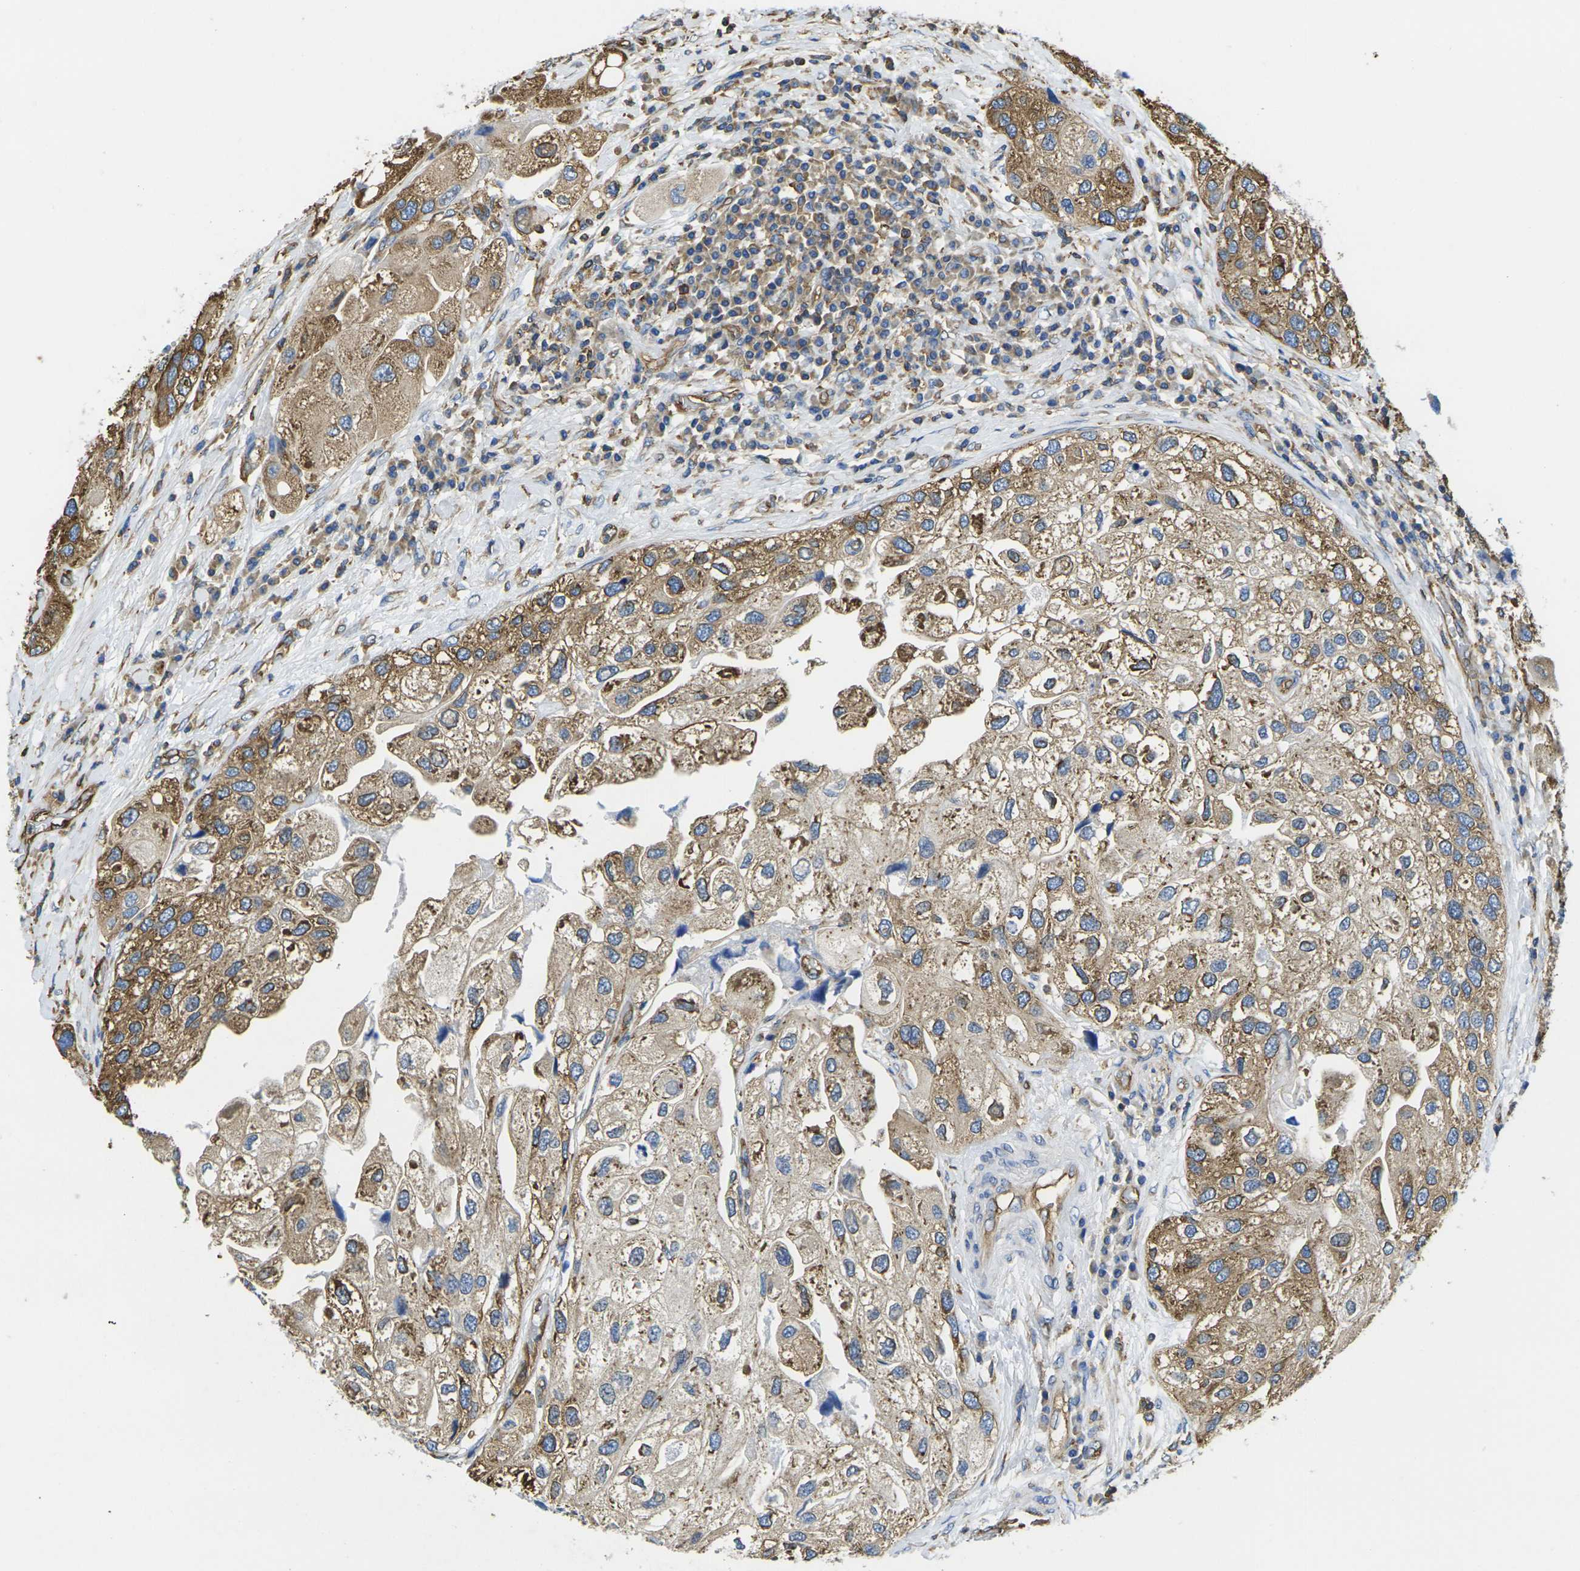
{"staining": {"intensity": "moderate", "quantity": ">75%", "location": "cytoplasmic/membranous"}, "tissue": "urothelial cancer", "cell_type": "Tumor cells", "image_type": "cancer", "snomed": [{"axis": "morphology", "description": "Urothelial carcinoma, High grade"}, {"axis": "topography", "description": "Urinary bladder"}], "caption": "DAB (3,3'-diaminobenzidine) immunohistochemical staining of urothelial carcinoma (high-grade) exhibits moderate cytoplasmic/membranous protein staining in approximately >75% of tumor cells. Ihc stains the protein in brown and the nuclei are stained blue.", "gene": "FAM110D", "patient": {"sex": "female", "age": 64}}